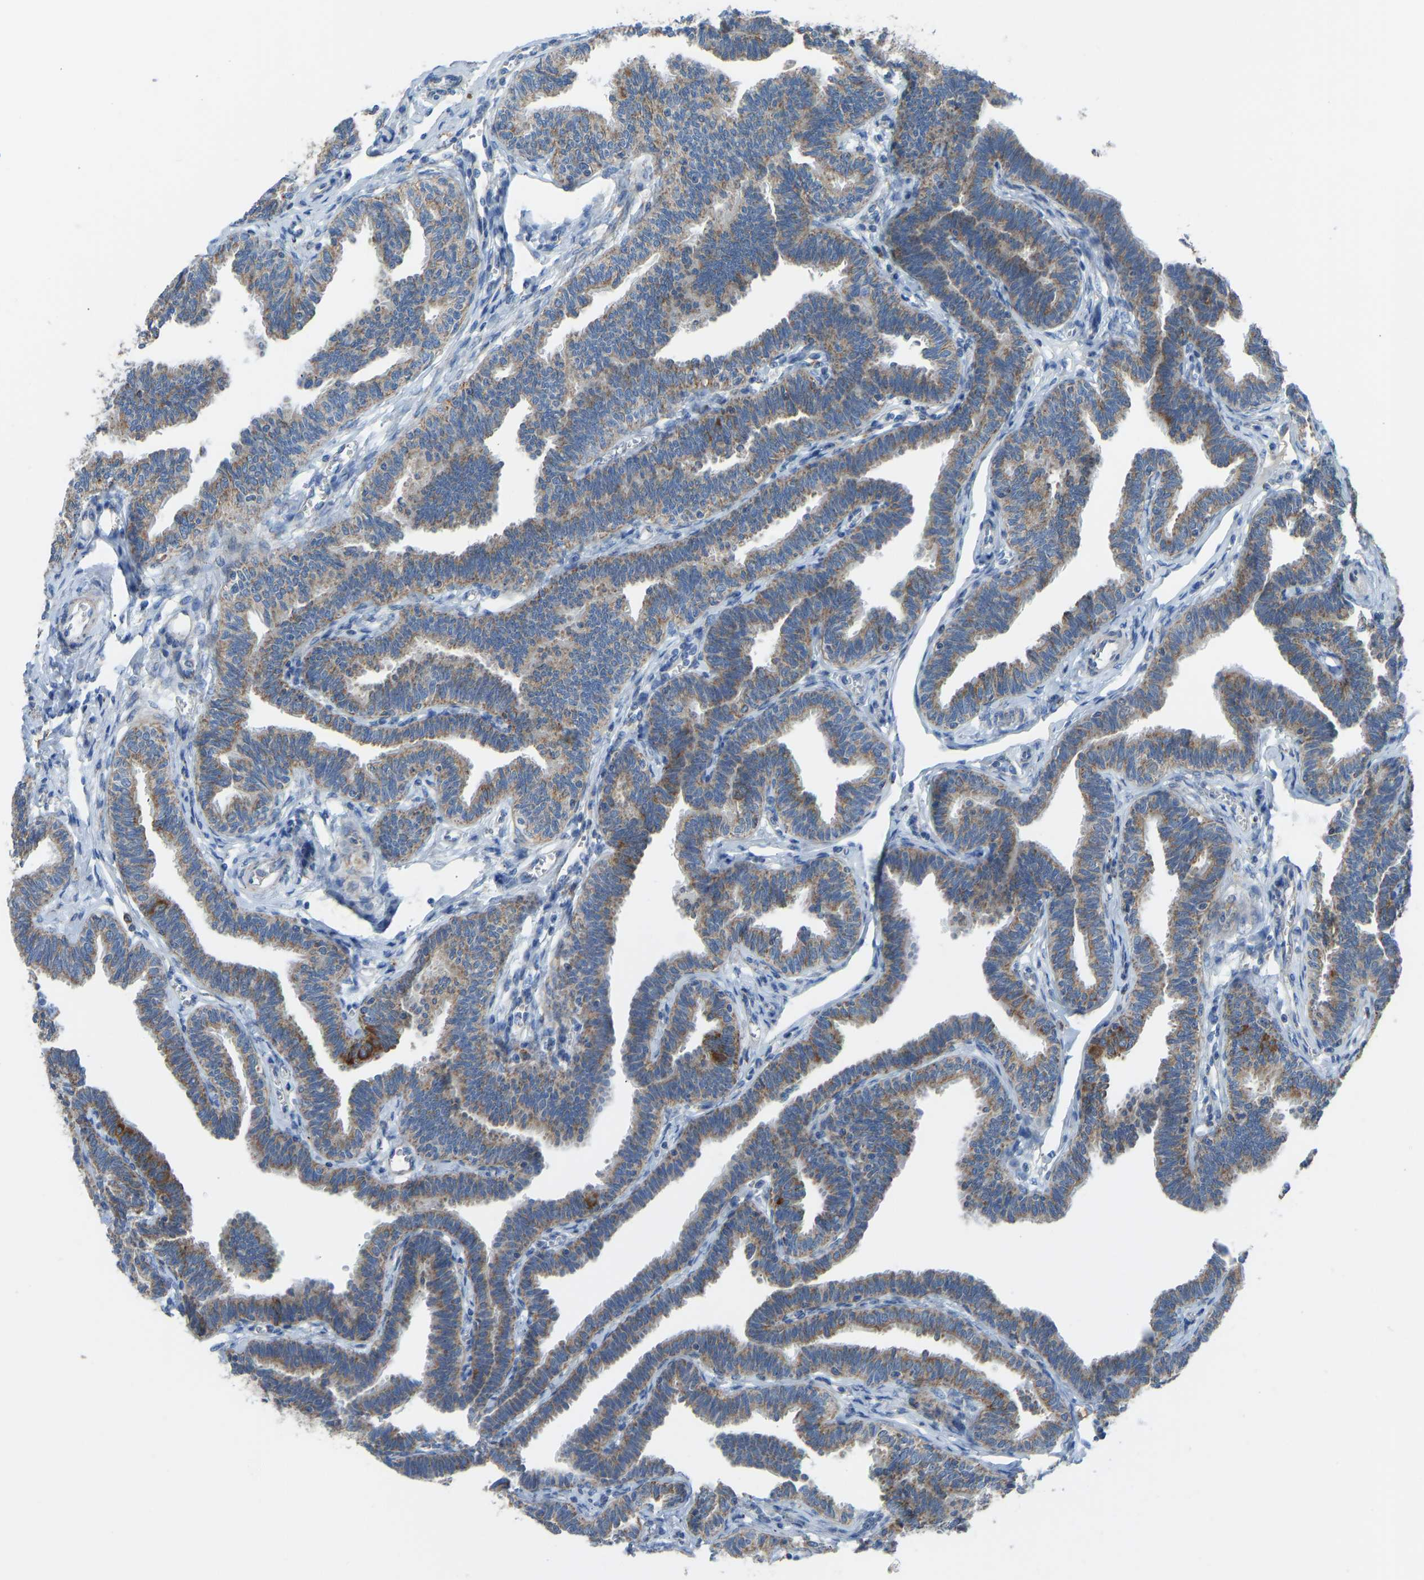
{"staining": {"intensity": "moderate", "quantity": ">75%", "location": "cytoplasmic/membranous"}, "tissue": "fallopian tube", "cell_type": "Glandular cells", "image_type": "normal", "snomed": [{"axis": "morphology", "description": "Normal tissue, NOS"}, {"axis": "topography", "description": "Fallopian tube"}, {"axis": "topography", "description": "Ovary"}], "caption": "Protein expression analysis of normal human fallopian tube reveals moderate cytoplasmic/membranous expression in approximately >75% of glandular cells. (DAB = brown stain, brightfield microscopy at high magnification).", "gene": "SMIM20", "patient": {"sex": "female", "age": 23}}